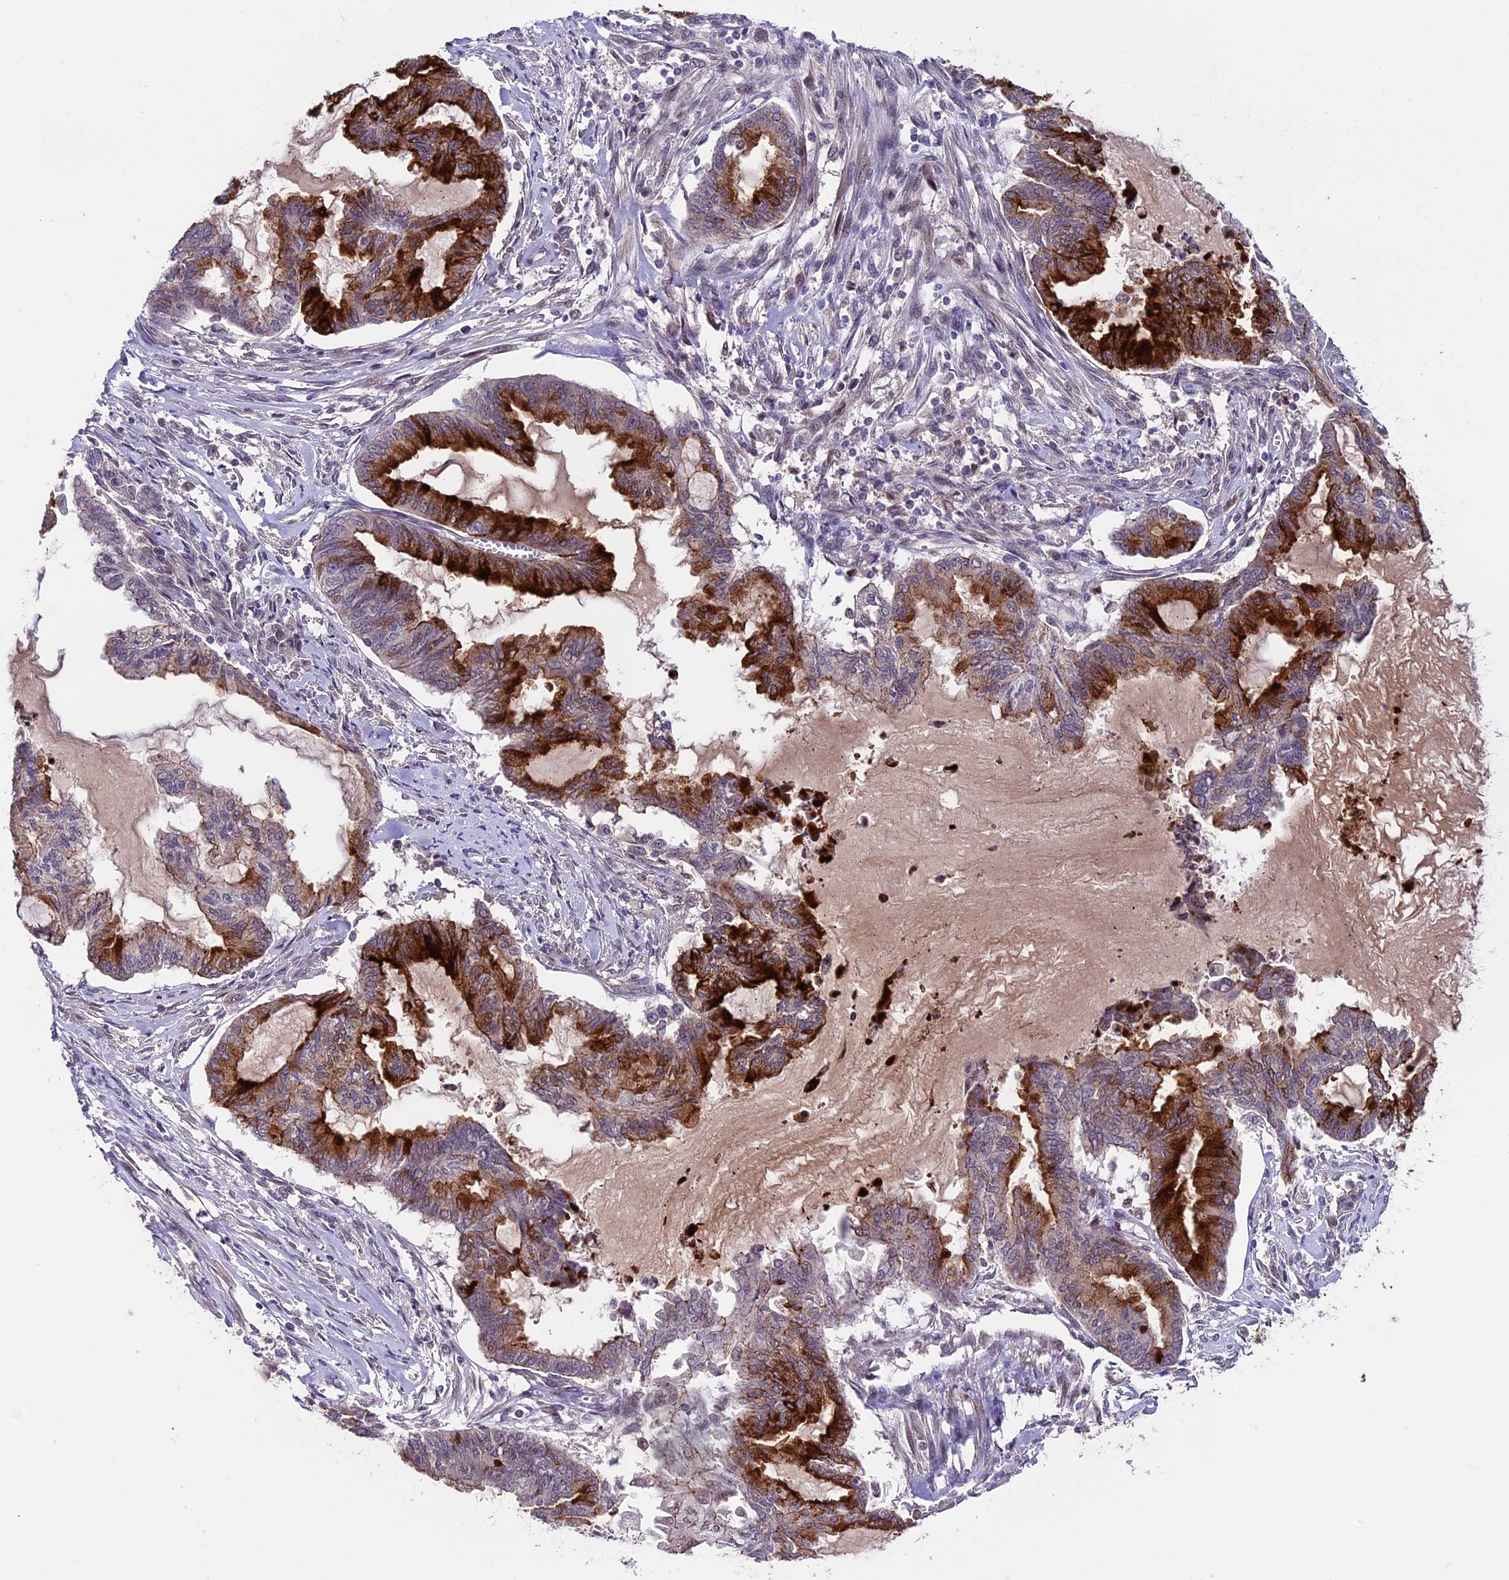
{"staining": {"intensity": "strong", "quantity": "25%-75%", "location": "cytoplasmic/membranous"}, "tissue": "endometrial cancer", "cell_type": "Tumor cells", "image_type": "cancer", "snomed": [{"axis": "morphology", "description": "Adenocarcinoma, NOS"}, {"axis": "topography", "description": "Endometrium"}], "caption": "IHC (DAB (3,3'-diaminobenzidine)) staining of human endometrial adenocarcinoma reveals strong cytoplasmic/membranous protein positivity in about 25%-75% of tumor cells. (Brightfield microscopy of DAB IHC at high magnification).", "gene": "SIPA1L3", "patient": {"sex": "female", "age": 86}}